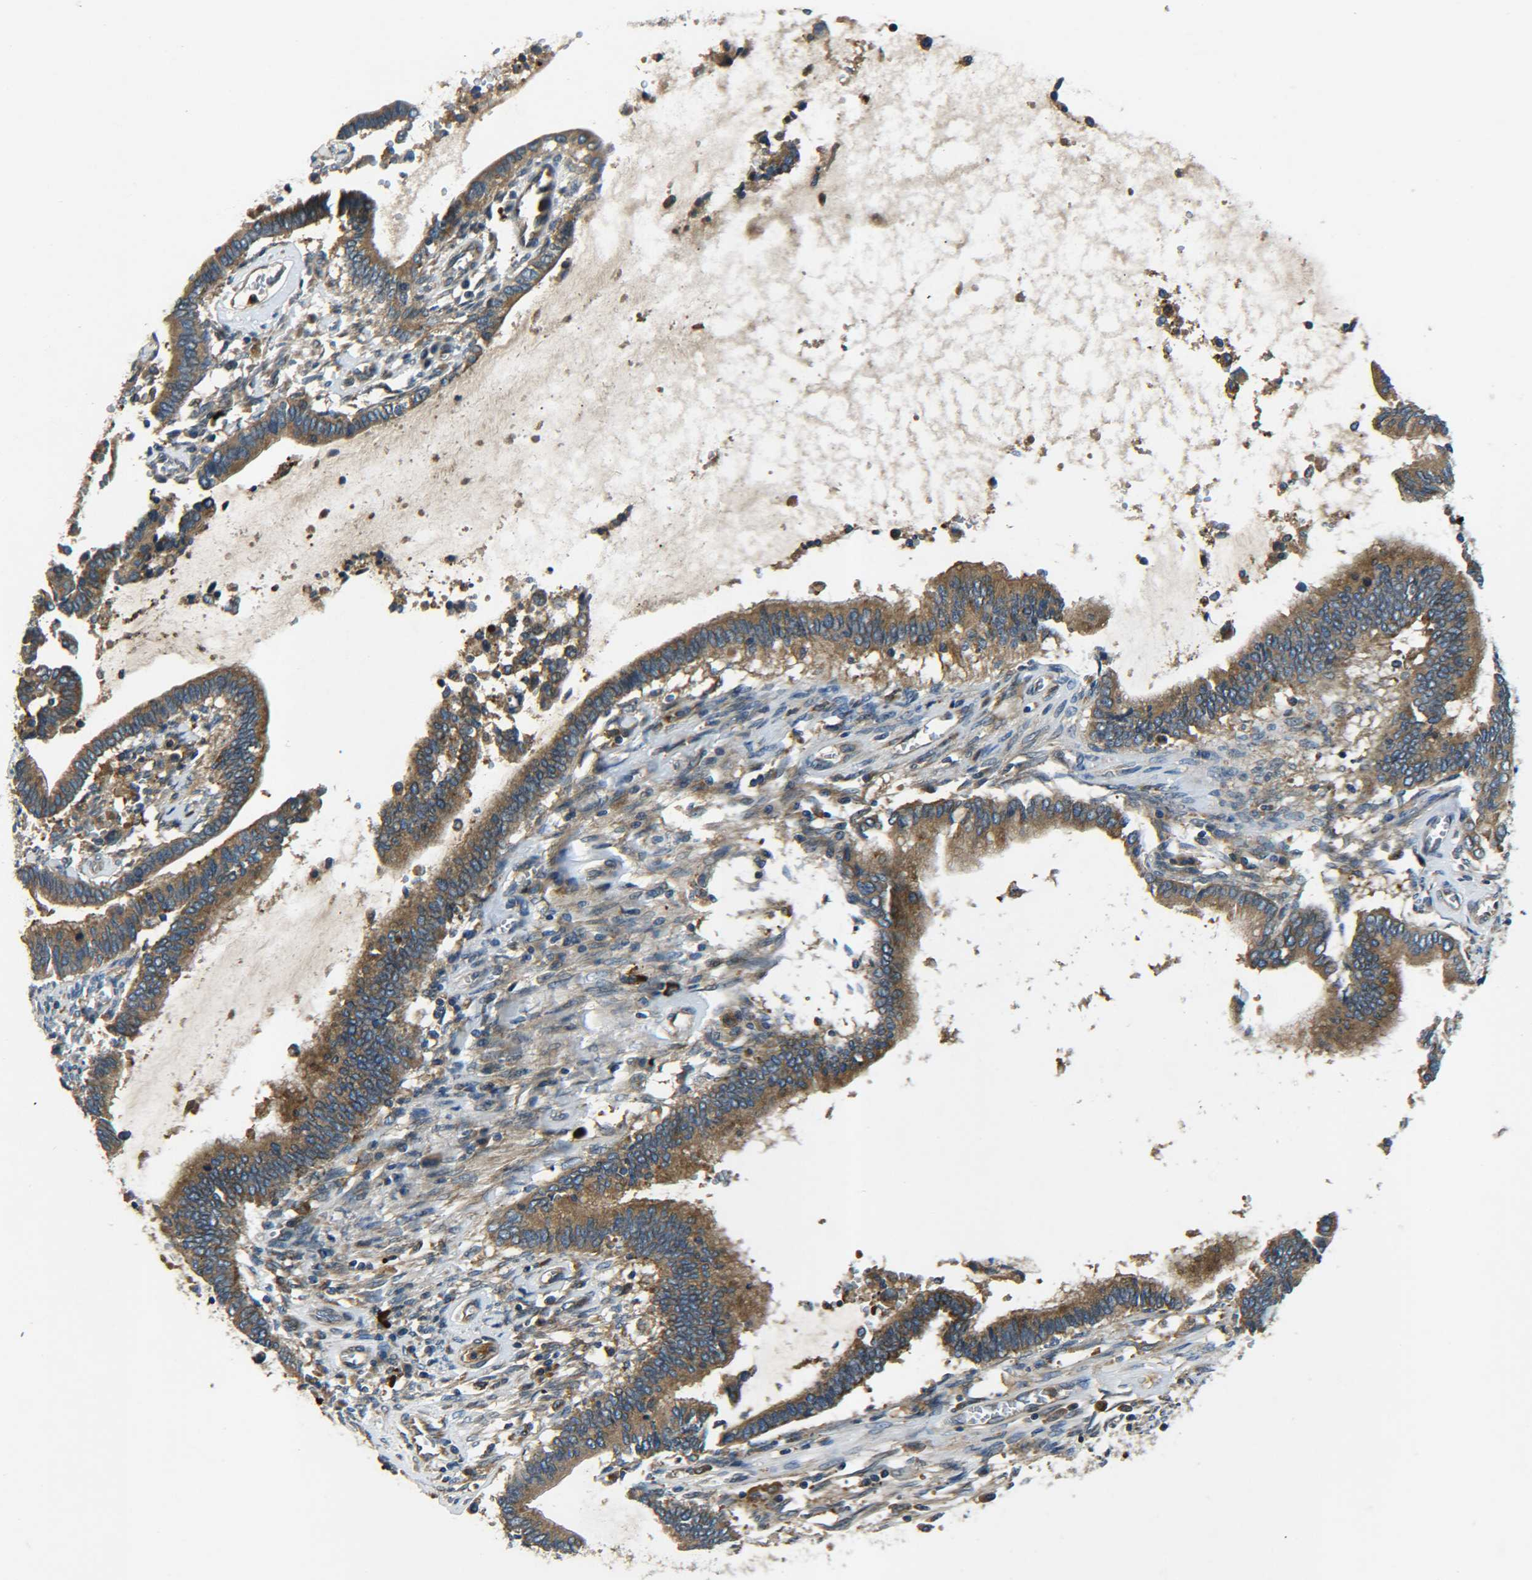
{"staining": {"intensity": "moderate", "quantity": ">75%", "location": "cytoplasmic/membranous"}, "tissue": "cervical cancer", "cell_type": "Tumor cells", "image_type": "cancer", "snomed": [{"axis": "morphology", "description": "Adenocarcinoma, NOS"}, {"axis": "topography", "description": "Cervix"}], "caption": "Immunohistochemistry (DAB) staining of cervical adenocarcinoma reveals moderate cytoplasmic/membranous protein staining in approximately >75% of tumor cells. Using DAB (brown) and hematoxylin (blue) stains, captured at high magnification using brightfield microscopy.", "gene": "RAB1B", "patient": {"sex": "female", "age": 44}}